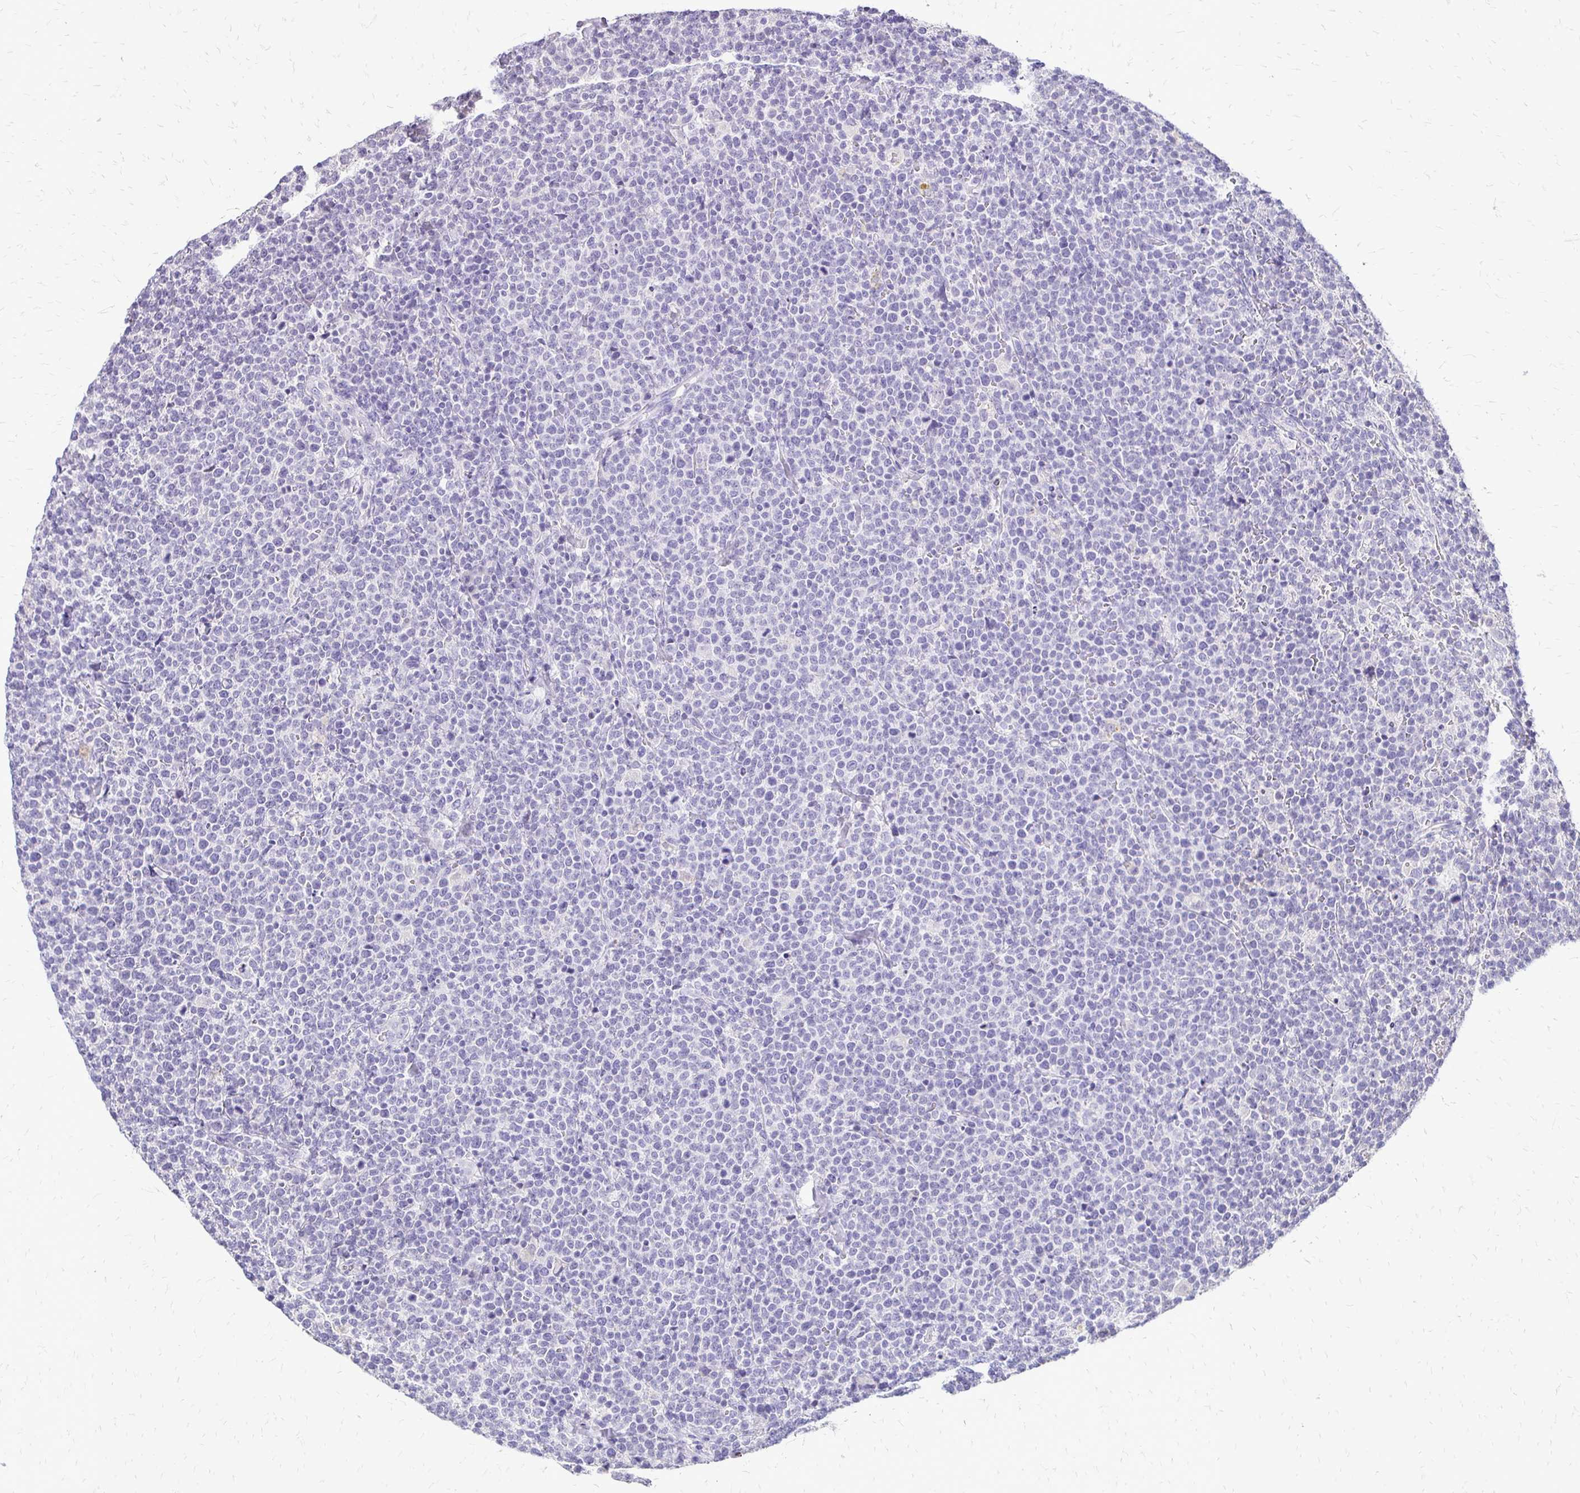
{"staining": {"intensity": "negative", "quantity": "none", "location": "none"}, "tissue": "lymphoma", "cell_type": "Tumor cells", "image_type": "cancer", "snomed": [{"axis": "morphology", "description": "Malignant lymphoma, non-Hodgkin's type, High grade"}, {"axis": "topography", "description": "Lymph node"}], "caption": "Immunohistochemical staining of human high-grade malignant lymphoma, non-Hodgkin's type demonstrates no significant positivity in tumor cells.", "gene": "ALPG", "patient": {"sex": "male", "age": 61}}